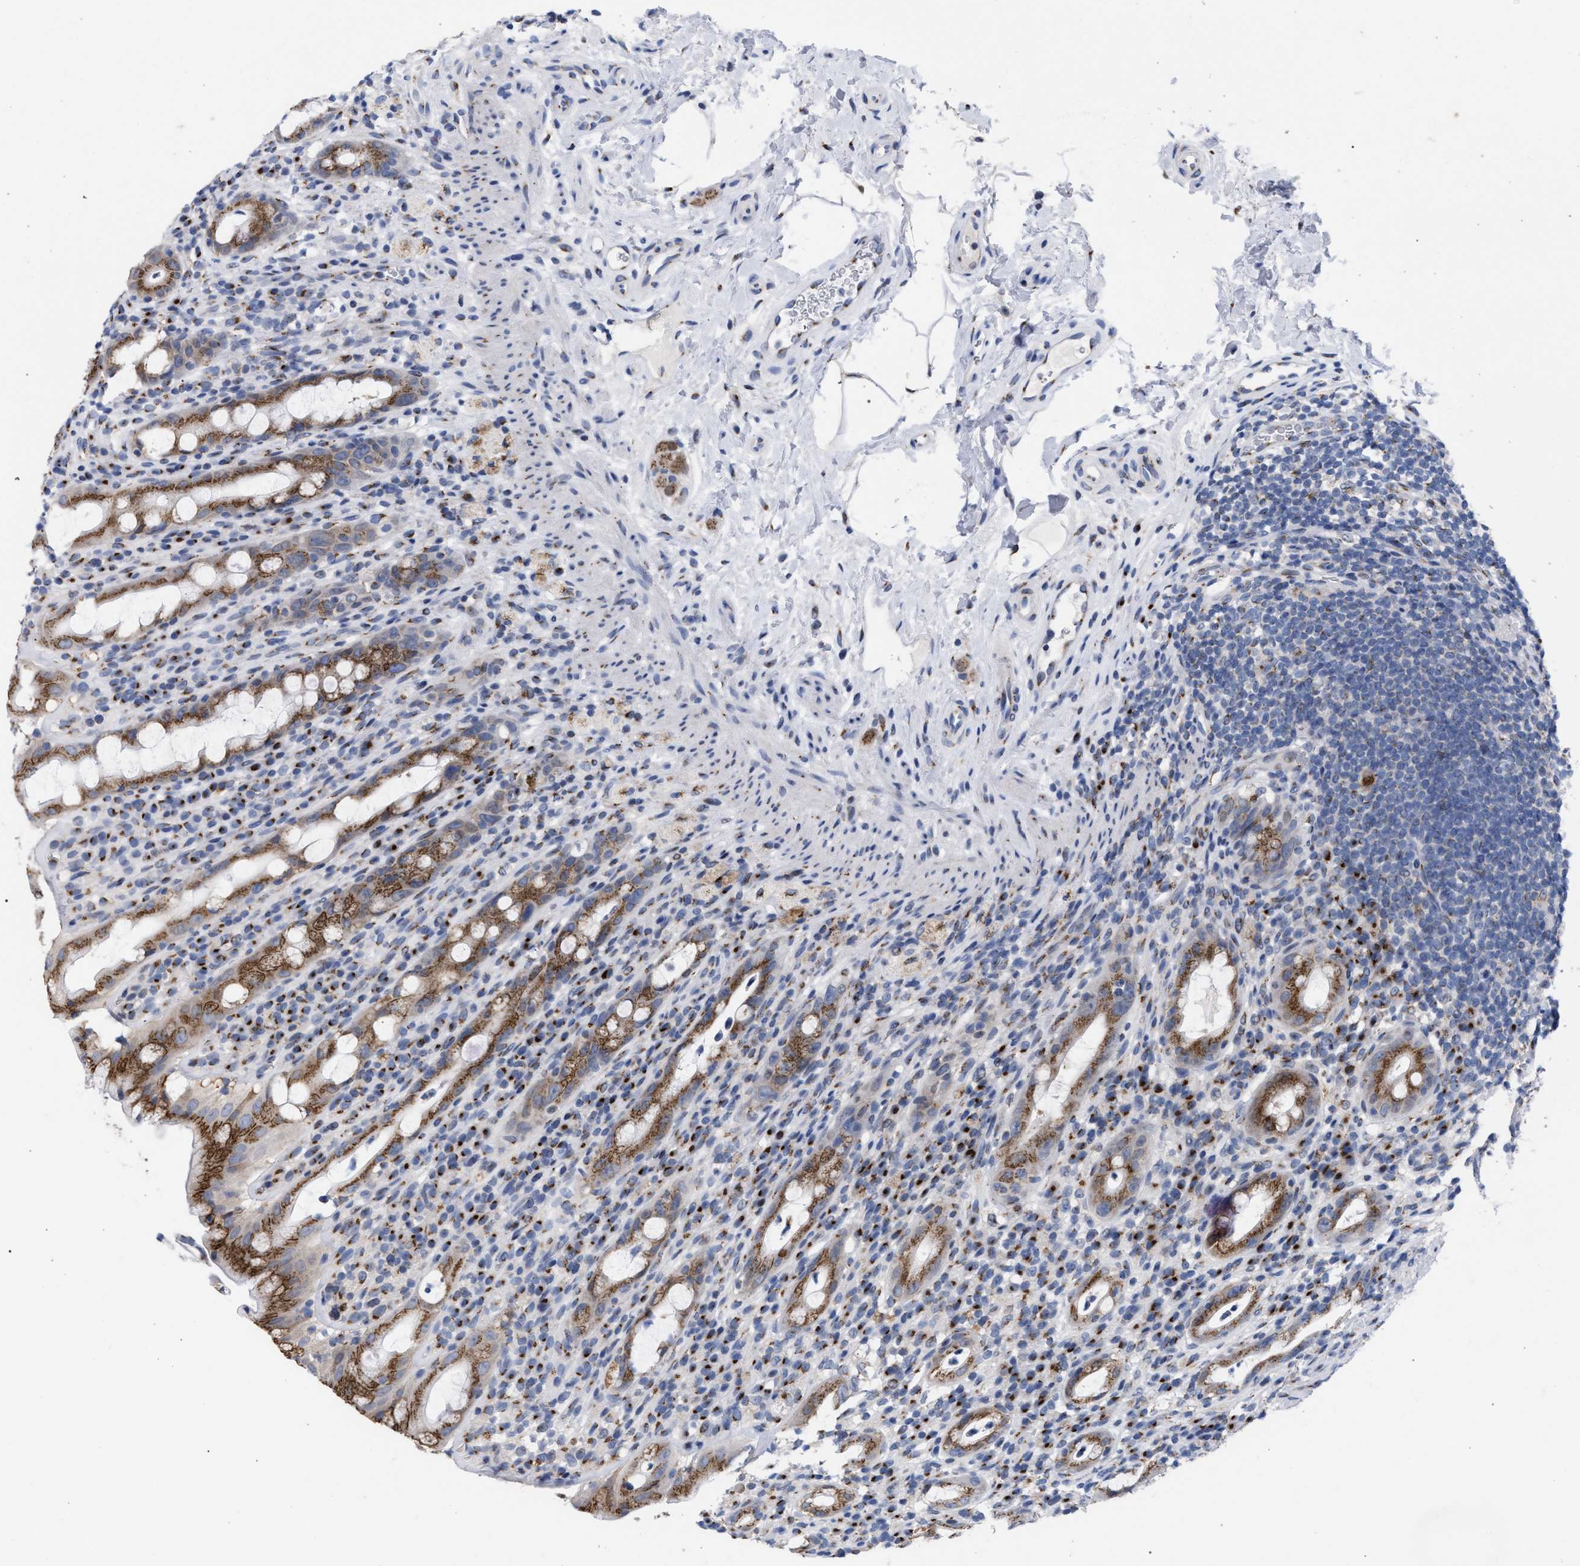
{"staining": {"intensity": "moderate", "quantity": ">75%", "location": "cytoplasmic/membranous"}, "tissue": "rectum", "cell_type": "Glandular cells", "image_type": "normal", "snomed": [{"axis": "morphology", "description": "Normal tissue, NOS"}, {"axis": "topography", "description": "Rectum"}], "caption": "Protein expression analysis of benign human rectum reveals moderate cytoplasmic/membranous expression in approximately >75% of glandular cells.", "gene": "GOLGA2", "patient": {"sex": "male", "age": 44}}